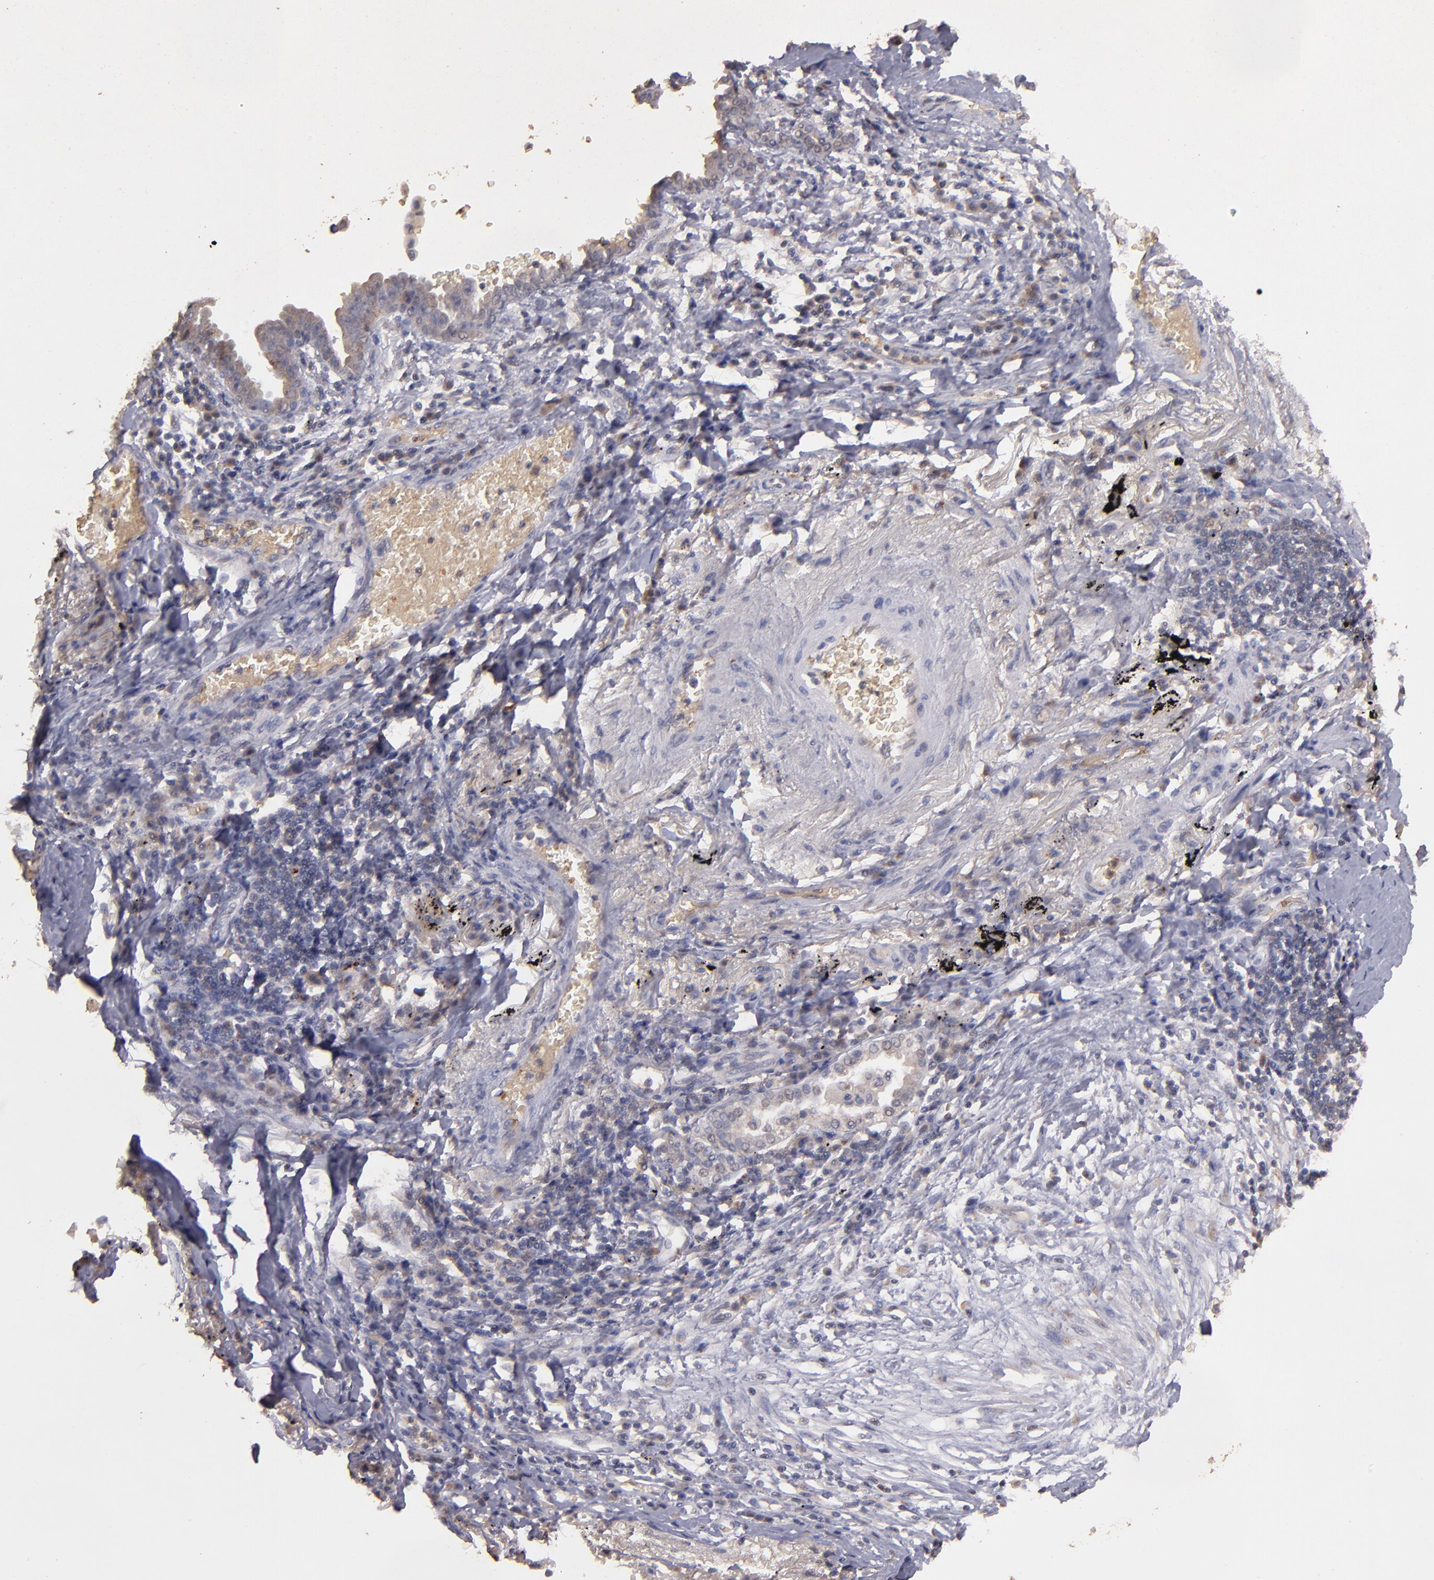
{"staining": {"intensity": "weak", "quantity": "25%-75%", "location": "cytoplasmic/membranous"}, "tissue": "lung cancer", "cell_type": "Tumor cells", "image_type": "cancer", "snomed": [{"axis": "morphology", "description": "Adenocarcinoma, NOS"}, {"axis": "topography", "description": "Lung"}], "caption": "Weak cytoplasmic/membranous expression is seen in about 25%-75% of tumor cells in adenocarcinoma (lung).", "gene": "SERPINC1", "patient": {"sex": "female", "age": 64}}